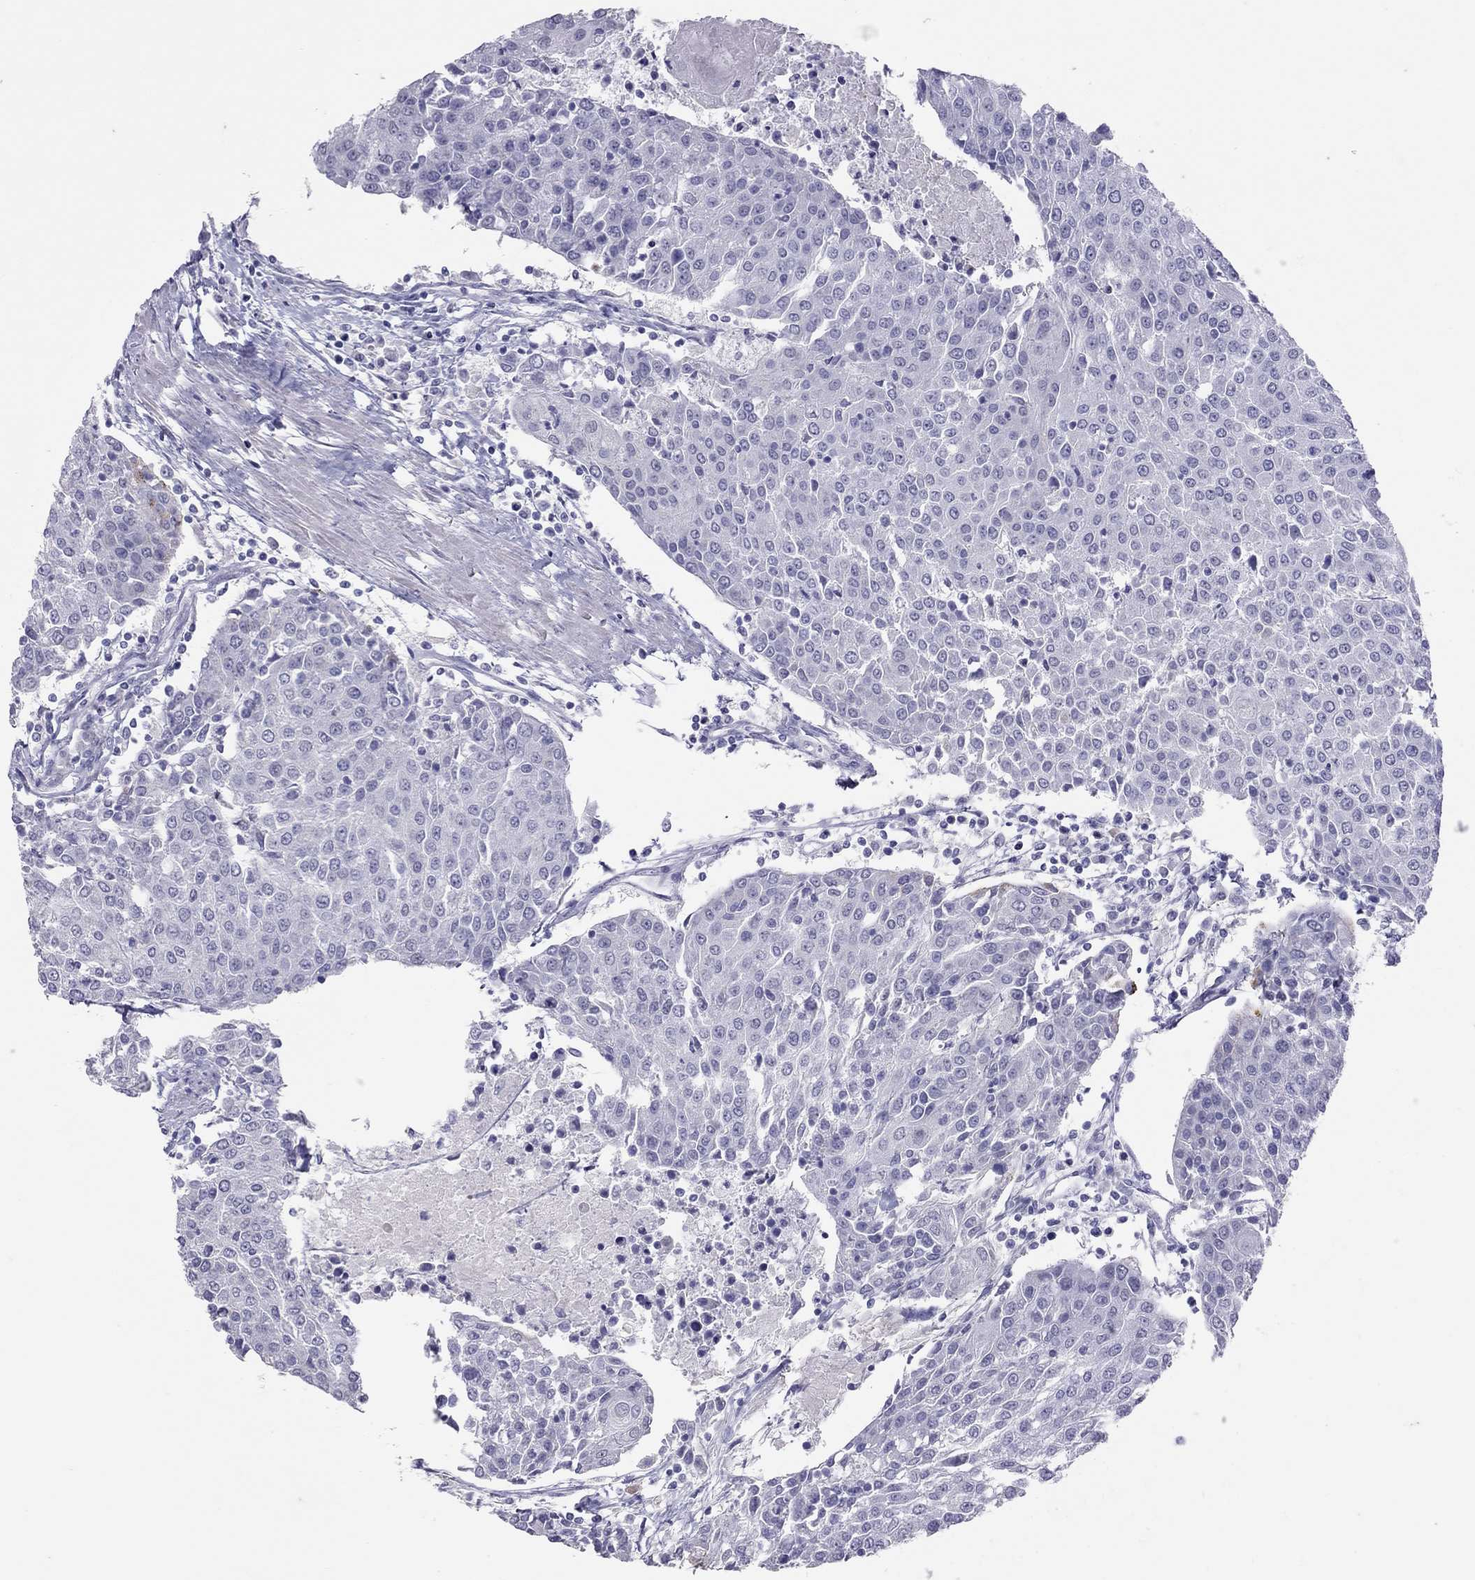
{"staining": {"intensity": "negative", "quantity": "none", "location": "none"}, "tissue": "urothelial cancer", "cell_type": "Tumor cells", "image_type": "cancer", "snomed": [{"axis": "morphology", "description": "Urothelial carcinoma, High grade"}, {"axis": "topography", "description": "Urinary bladder"}], "caption": "A micrograph of human high-grade urothelial carcinoma is negative for staining in tumor cells.", "gene": "MUC16", "patient": {"sex": "female", "age": 85}}